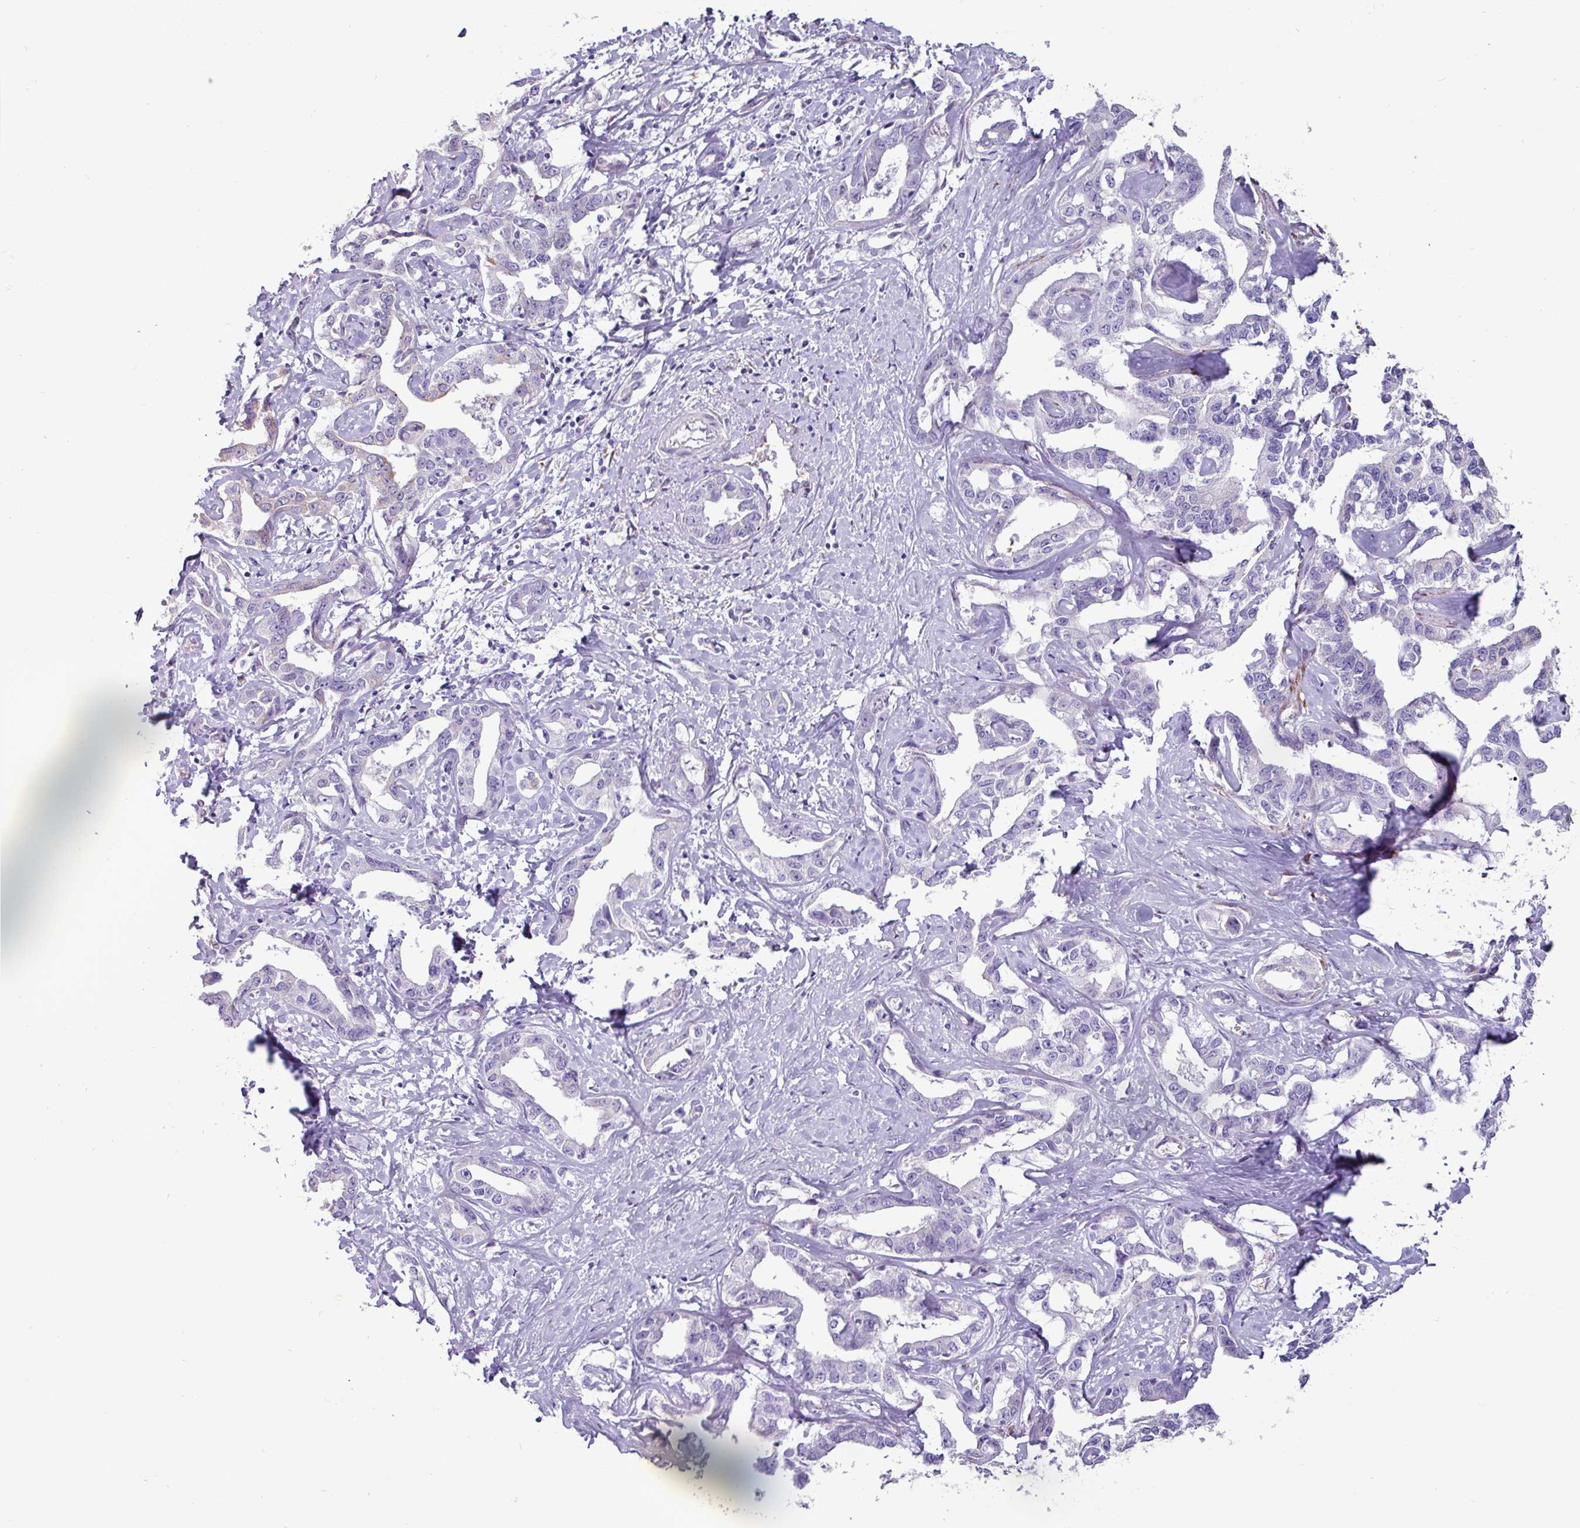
{"staining": {"intensity": "negative", "quantity": "none", "location": "none"}, "tissue": "liver cancer", "cell_type": "Tumor cells", "image_type": "cancer", "snomed": [{"axis": "morphology", "description": "Cholangiocarcinoma"}, {"axis": "topography", "description": "Liver"}], "caption": "The micrograph reveals no significant staining in tumor cells of liver cancer (cholangiocarcinoma).", "gene": "PPP1R35", "patient": {"sex": "male", "age": 59}}